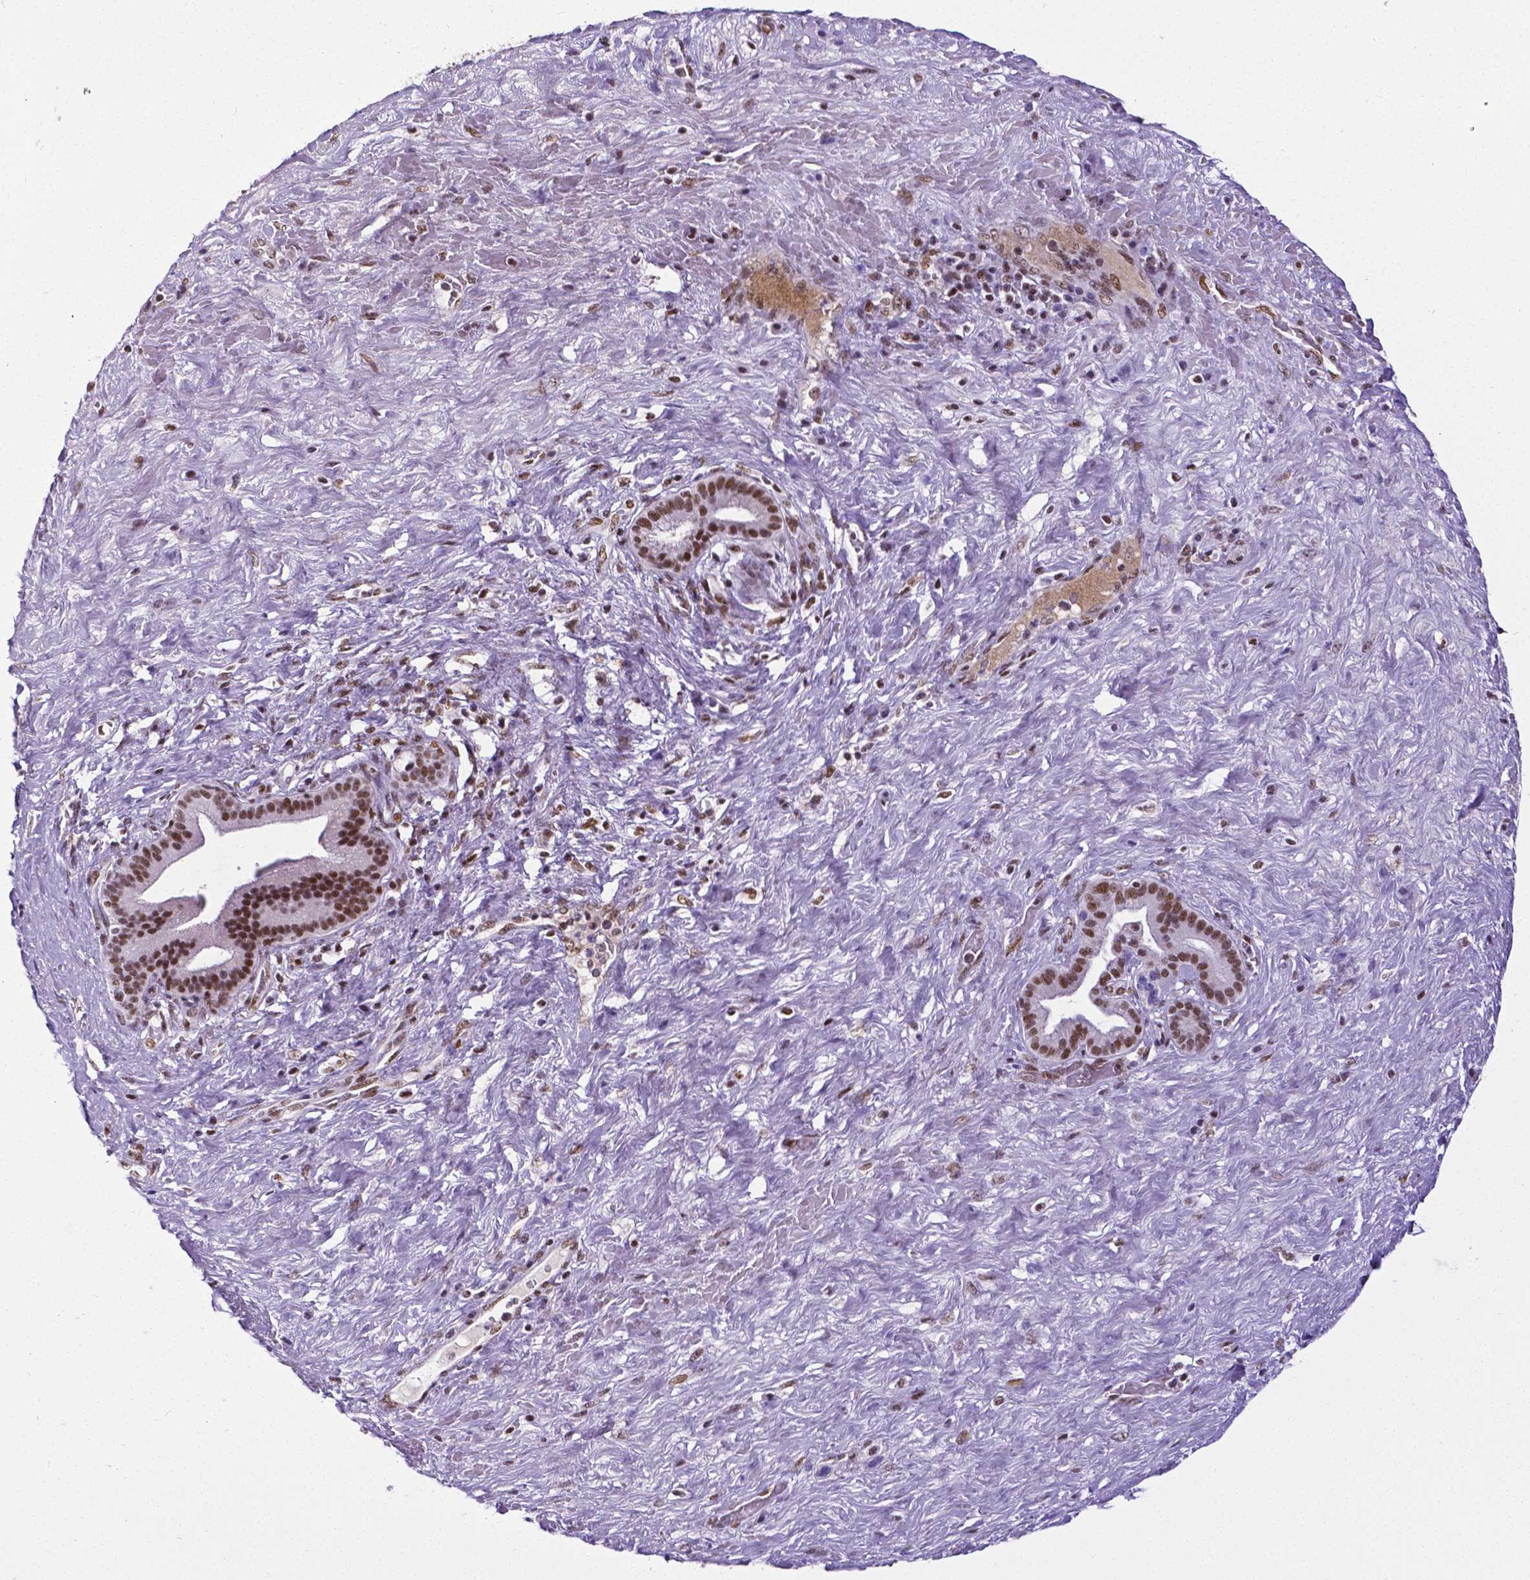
{"staining": {"intensity": "moderate", "quantity": ">75%", "location": "nuclear"}, "tissue": "pancreatic cancer", "cell_type": "Tumor cells", "image_type": "cancer", "snomed": [{"axis": "morphology", "description": "Adenocarcinoma, NOS"}, {"axis": "topography", "description": "Pancreas"}], "caption": "Pancreatic cancer (adenocarcinoma) tissue reveals moderate nuclear positivity in approximately >75% of tumor cells, visualized by immunohistochemistry.", "gene": "REST", "patient": {"sex": "male", "age": 44}}